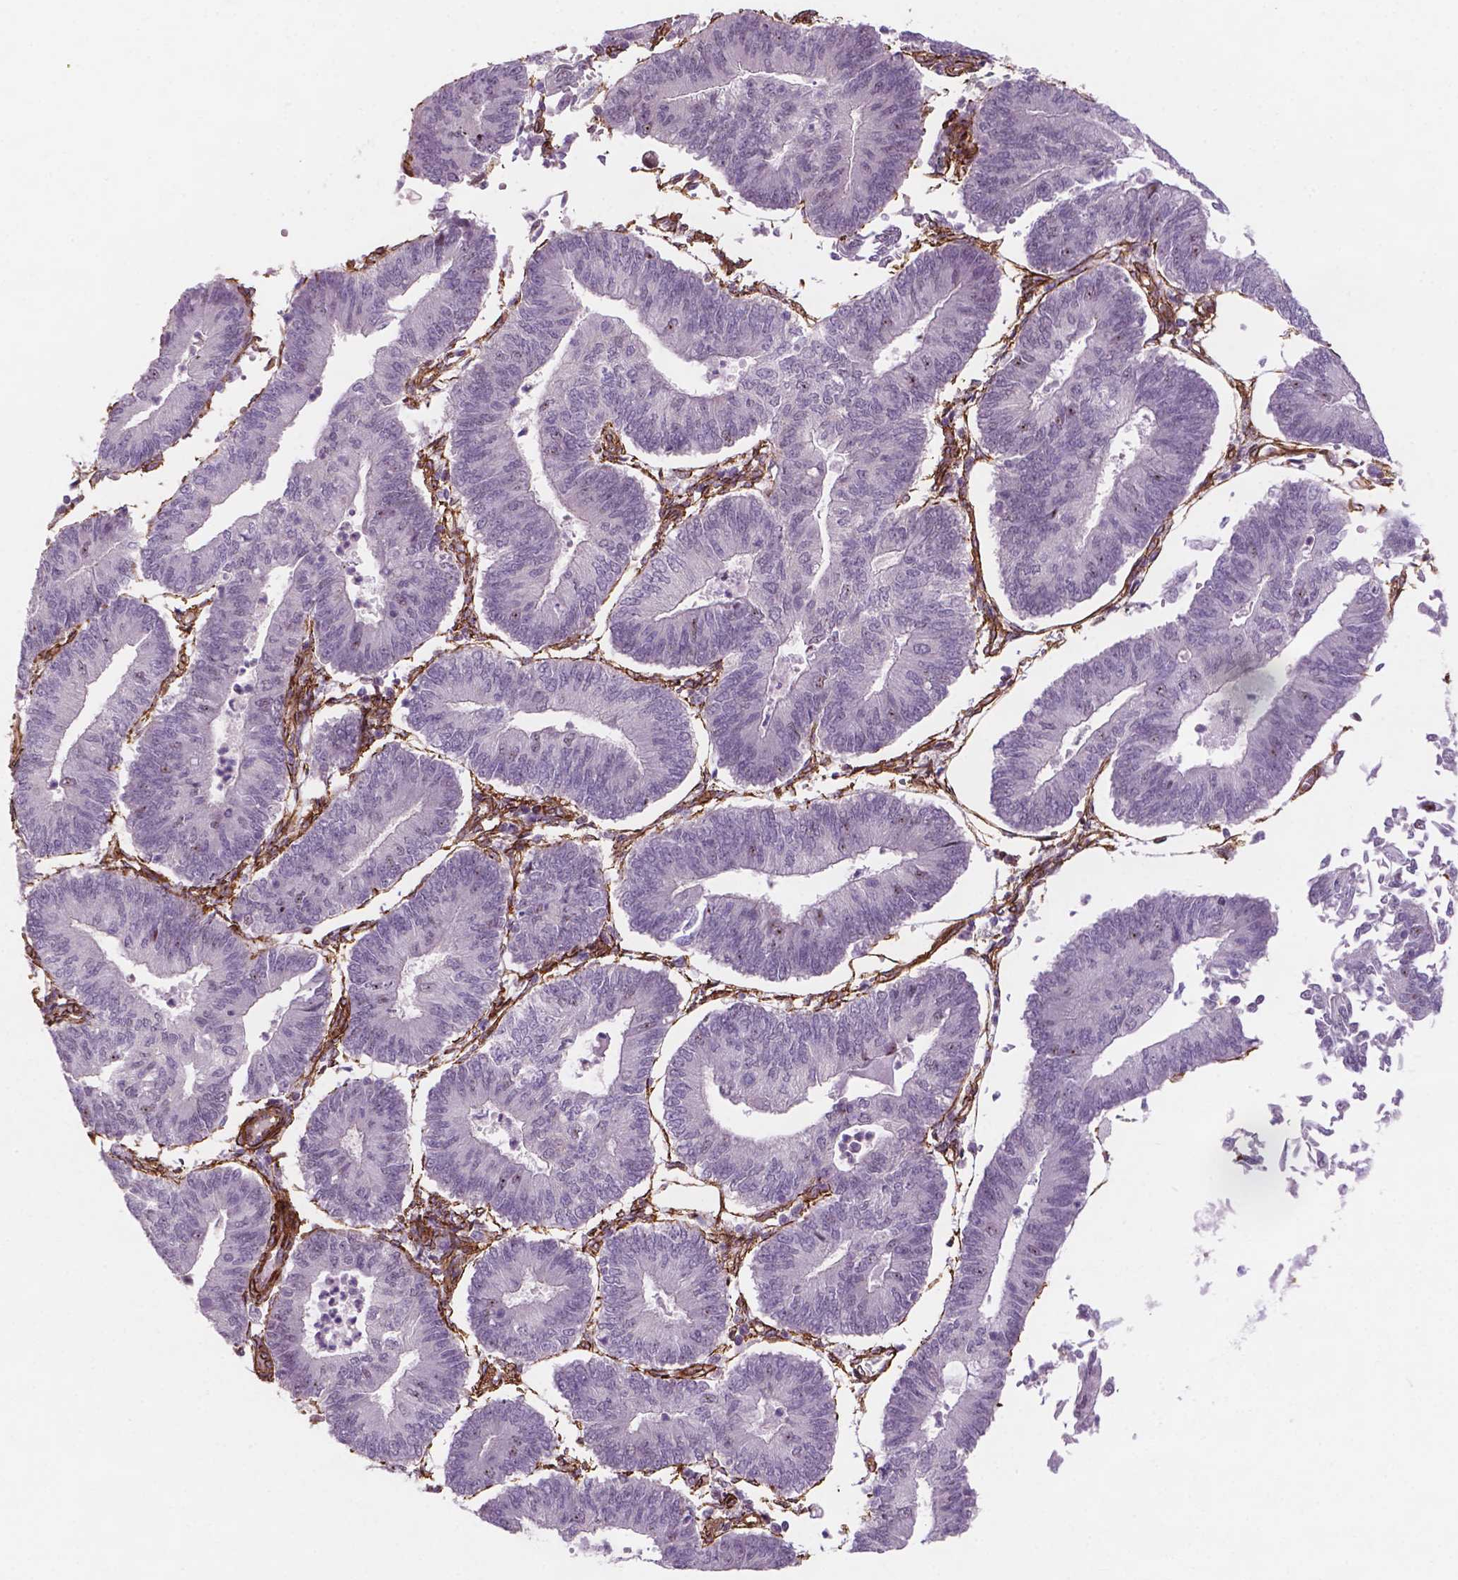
{"staining": {"intensity": "negative", "quantity": "none", "location": "none"}, "tissue": "endometrial cancer", "cell_type": "Tumor cells", "image_type": "cancer", "snomed": [{"axis": "morphology", "description": "Adenocarcinoma, NOS"}, {"axis": "topography", "description": "Endometrium"}], "caption": "This is an immunohistochemistry histopathology image of adenocarcinoma (endometrial). There is no staining in tumor cells.", "gene": "EGFL8", "patient": {"sex": "female", "age": 65}}